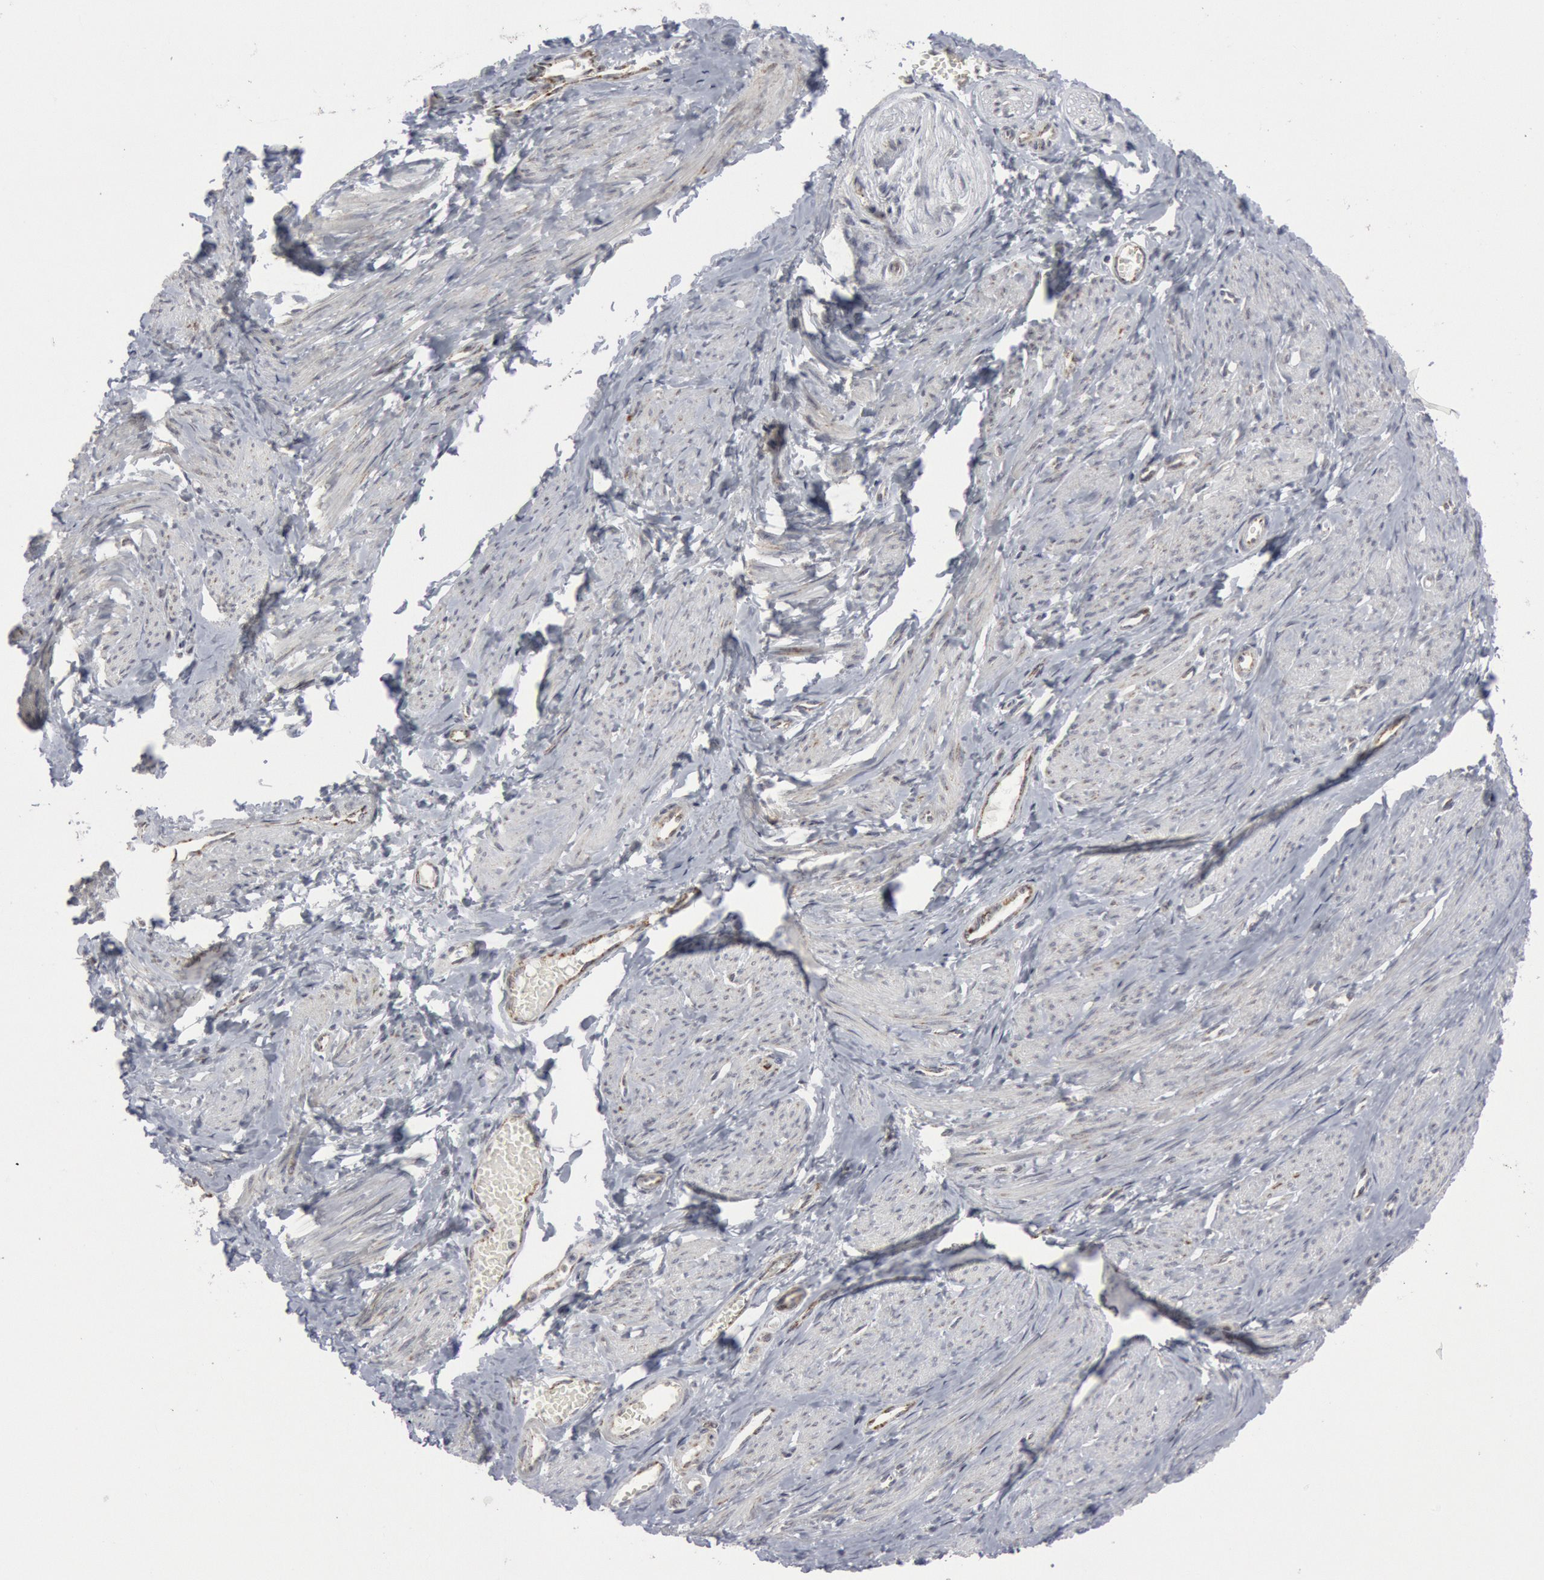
{"staining": {"intensity": "negative", "quantity": "none", "location": "none"}, "tissue": "smooth muscle", "cell_type": "Smooth muscle cells", "image_type": "normal", "snomed": [{"axis": "morphology", "description": "Normal tissue, NOS"}, {"axis": "topography", "description": "Smooth muscle"}, {"axis": "topography", "description": "Uterus"}], "caption": "This is an immunohistochemistry photomicrograph of normal smooth muscle. There is no positivity in smooth muscle cells.", "gene": "CASP9", "patient": {"sex": "female", "age": 39}}